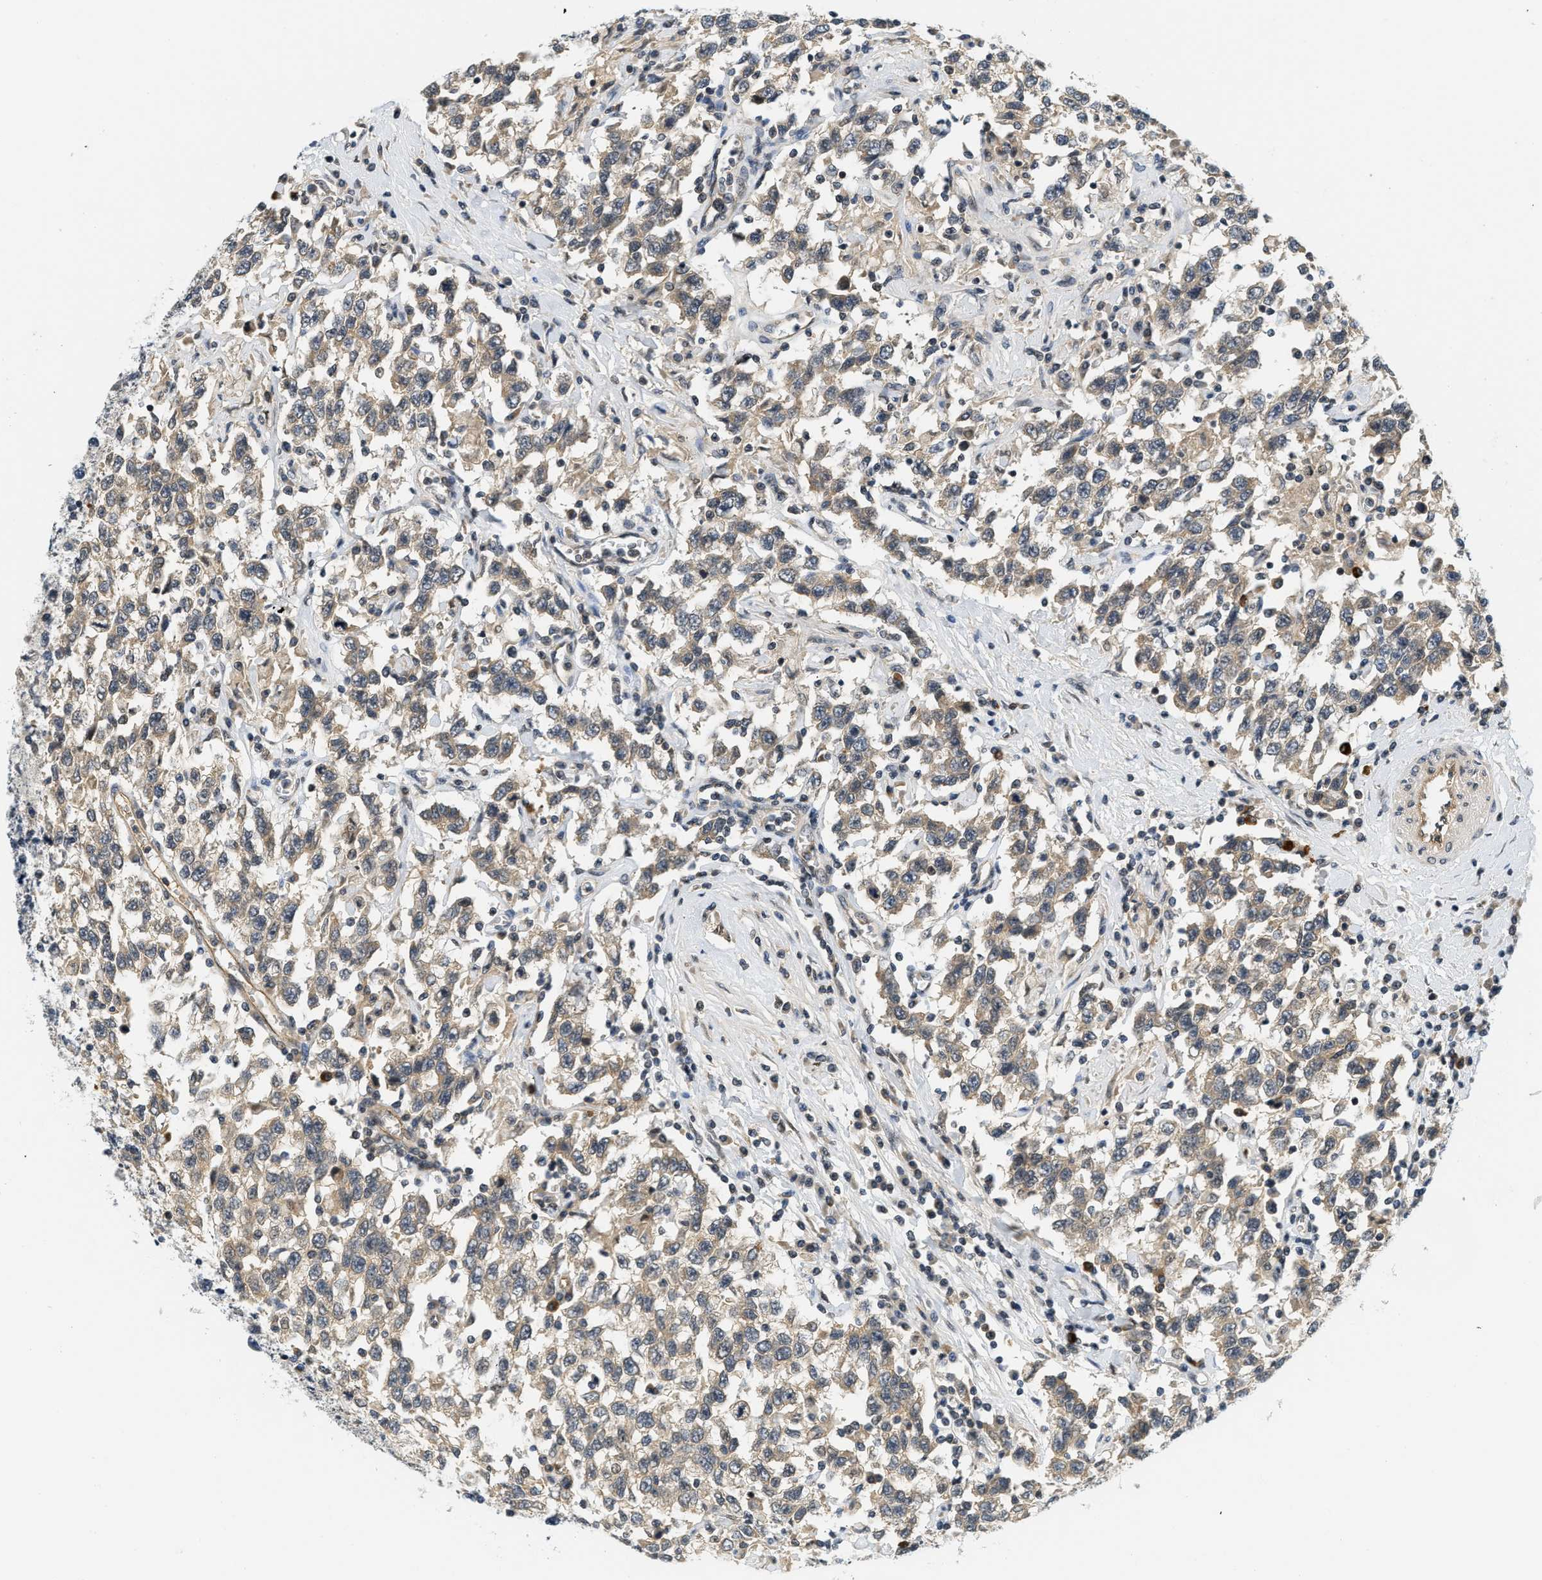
{"staining": {"intensity": "weak", "quantity": ">75%", "location": "cytoplasmic/membranous"}, "tissue": "testis cancer", "cell_type": "Tumor cells", "image_type": "cancer", "snomed": [{"axis": "morphology", "description": "Seminoma, NOS"}, {"axis": "topography", "description": "Testis"}], "caption": "A histopathology image of testis cancer (seminoma) stained for a protein displays weak cytoplasmic/membranous brown staining in tumor cells.", "gene": "KMT2A", "patient": {"sex": "male", "age": 41}}